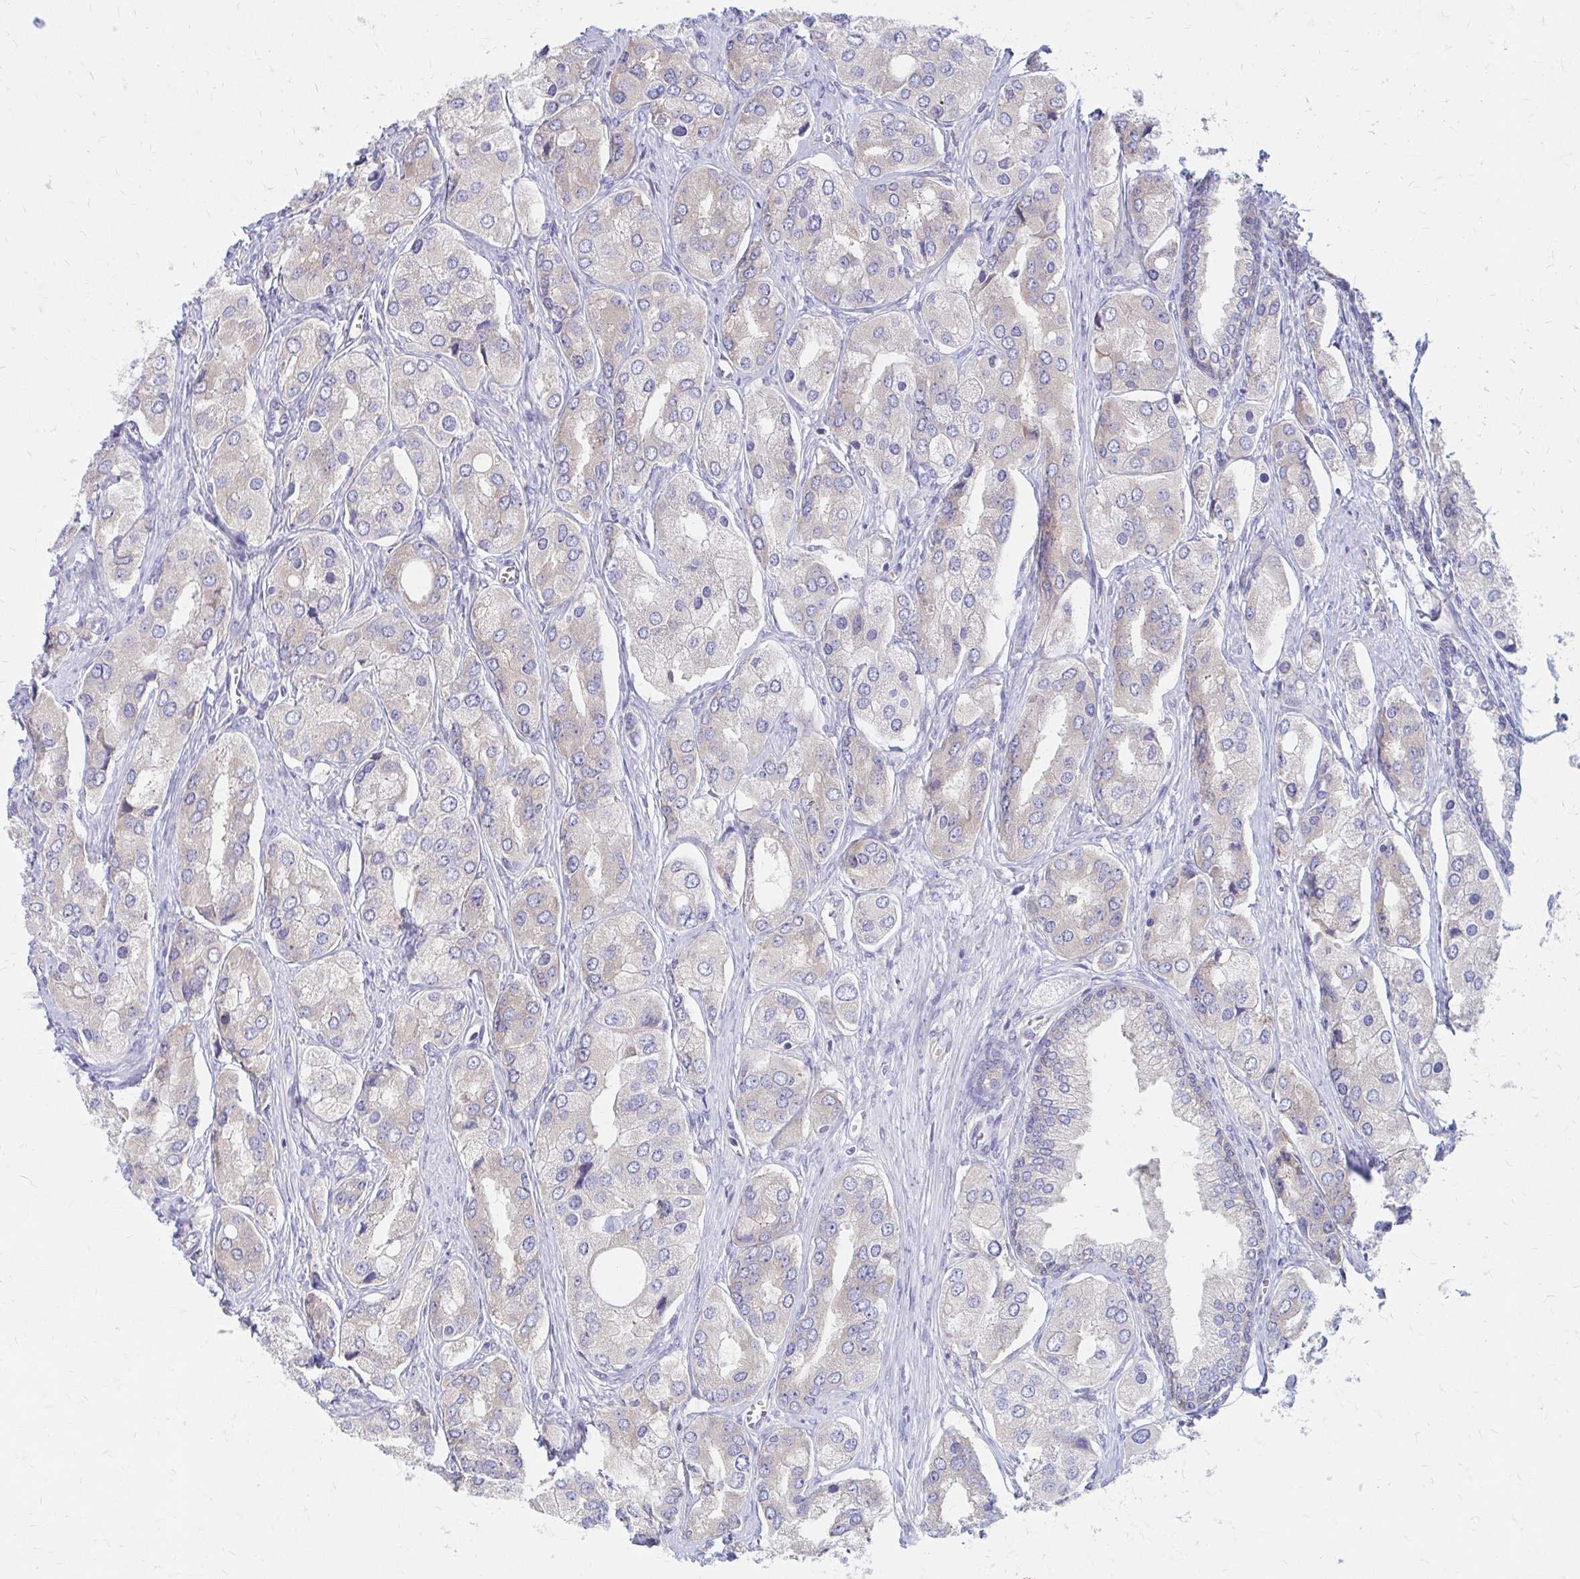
{"staining": {"intensity": "negative", "quantity": "none", "location": "none"}, "tissue": "prostate cancer", "cell_type": "Tumor cells", "image_type": "cancer", "snomed": [{"axis": "morphology", "description": "Adenocarcinoma, Low grade"}, {"axis": "topography", "description": "Prostate"}], "caption": "IHC of adenocarcinoma (low-grade) (prostate) shows no expression in tumor cells.", "gene": "RPL27A", "patient": {"sex": "male", "age": 69}}